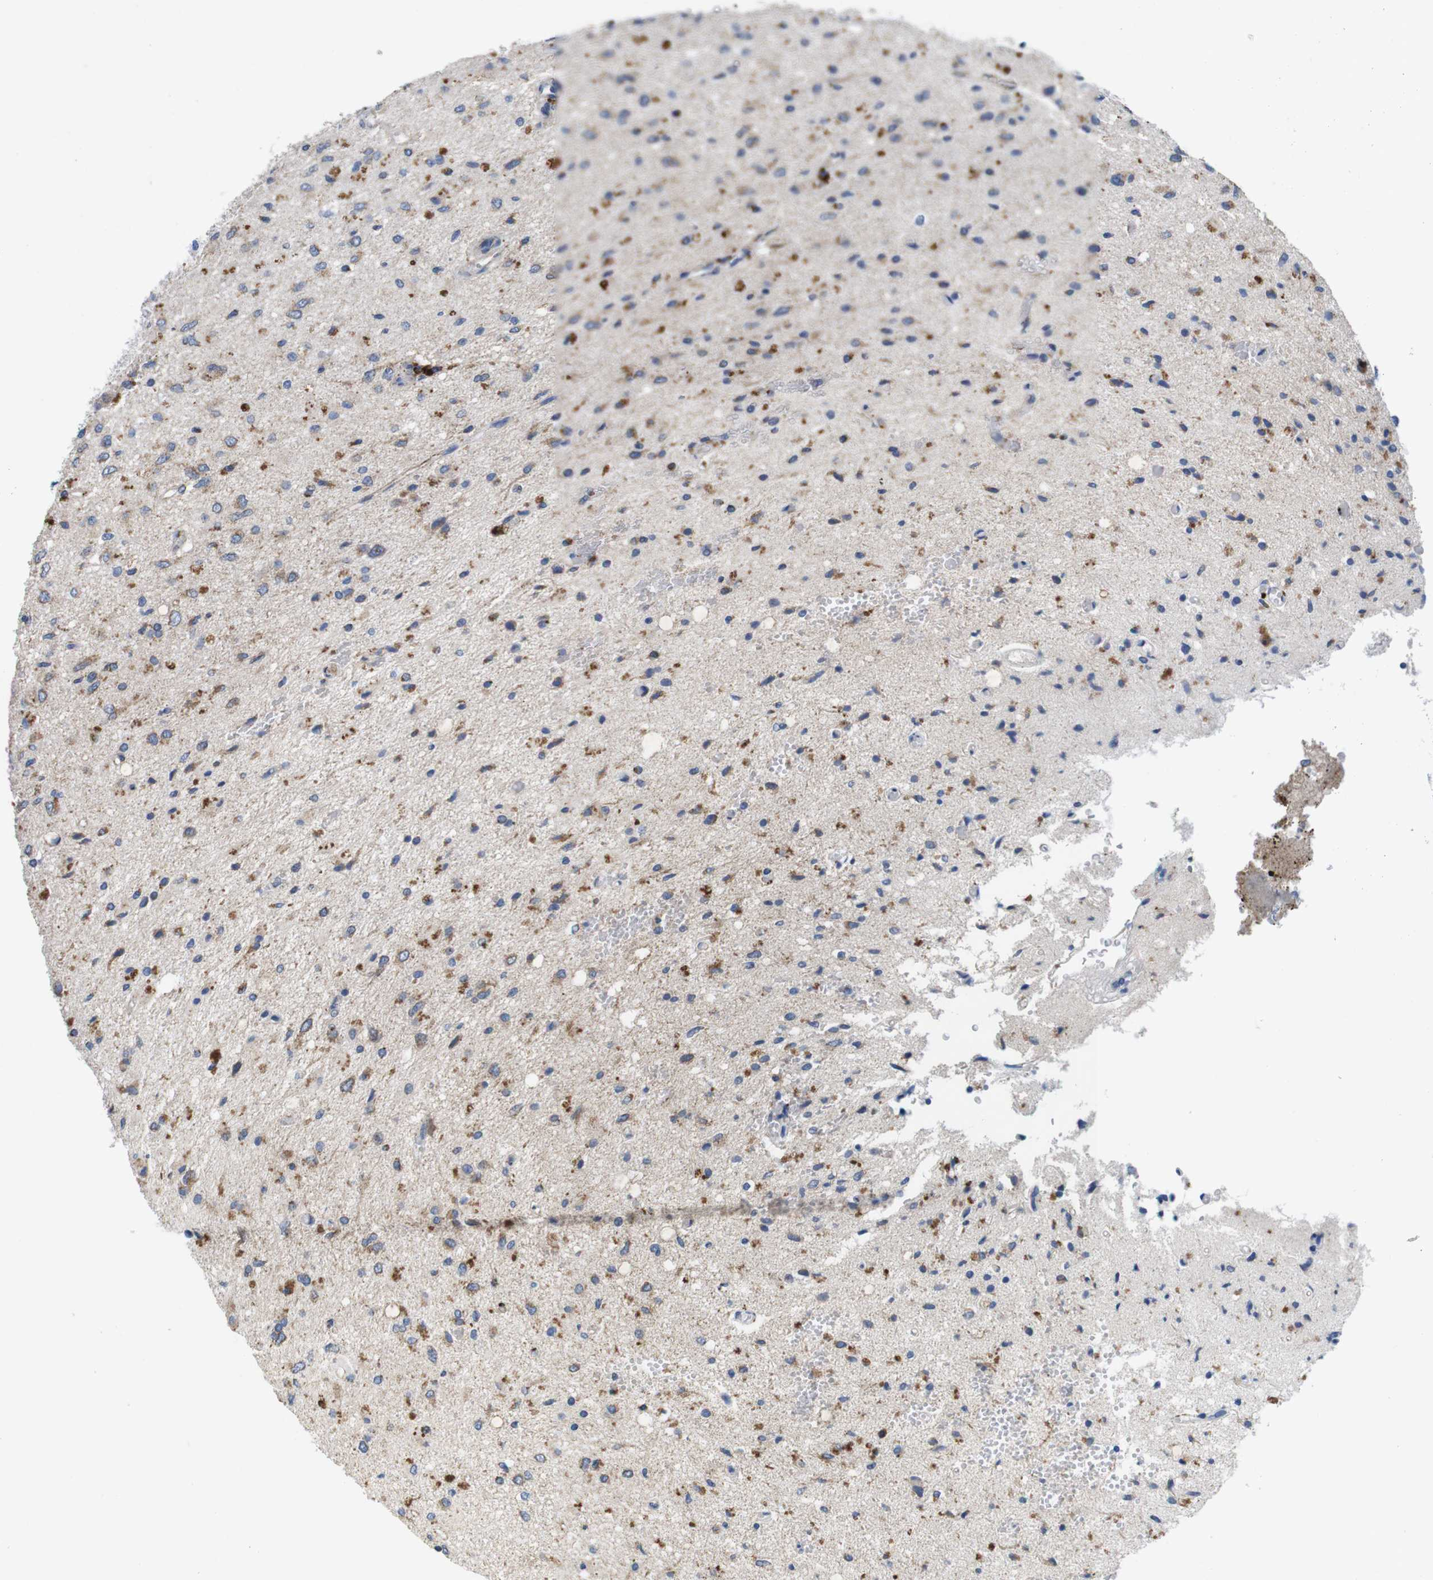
{"staining": {"intensity": "moderate", "quantity": ">75%", "location": "cytoplasmic/membranous"}, "tissue": "glioma", "cell_type": "Tumor cells", "image_type": "cancer", "snomed": [{"axis": "morphology", "description": "Glioma, malignant, Low grade"}, {"axis": "topography", "description": "Brain"}], "caption": "Immunohistochemistry of human low-grade glioma (malignant) displays medium levels of moderate cytoplasmic/membranous staining in approximately >75% of tumor cells.", "gene": "F2RL1", "patient": {"sex": "male", "age": 77}}